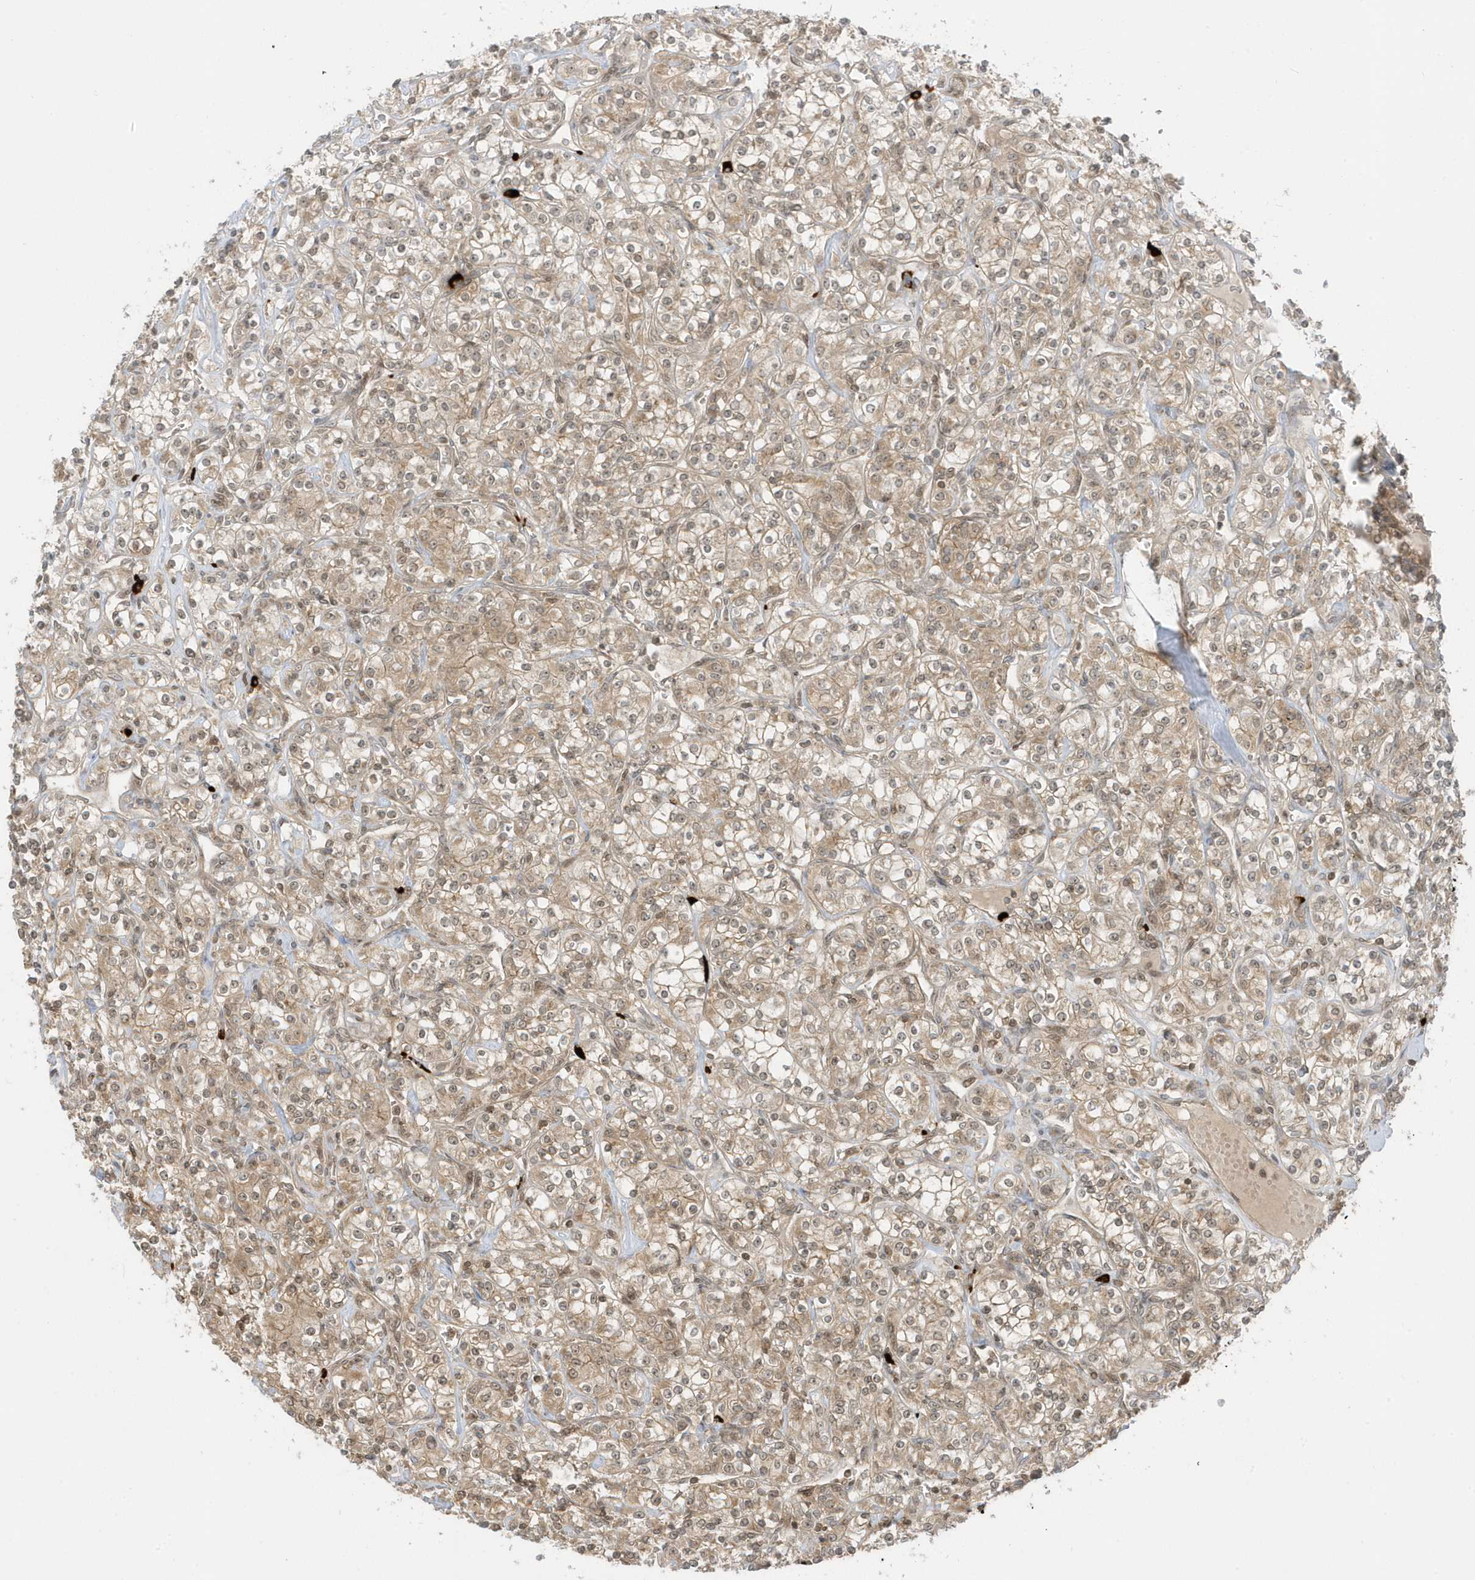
{"staining": {"intensity": "weak", "quantity": ">75%", "location": "cytoplasmic/membranous,nuclear"}, "tissue": "renal cancer", "cell_type": "Tumor cells", "image_type": "cancer", "snomed": [{"axis": "morphology", "description": "Adenocarcinoma, NOS"}, {"axis": "topography", "description": "Kidney"}], "caption": "The micrograph exhibits a brown stain indicating the presence of a protein in the cytoplasmic/membranous and nuclear of tumor cells in adenocarcinoma (renal).", "gene": "PPP1R7", "patient": {"sex": "male", "age": 77}}